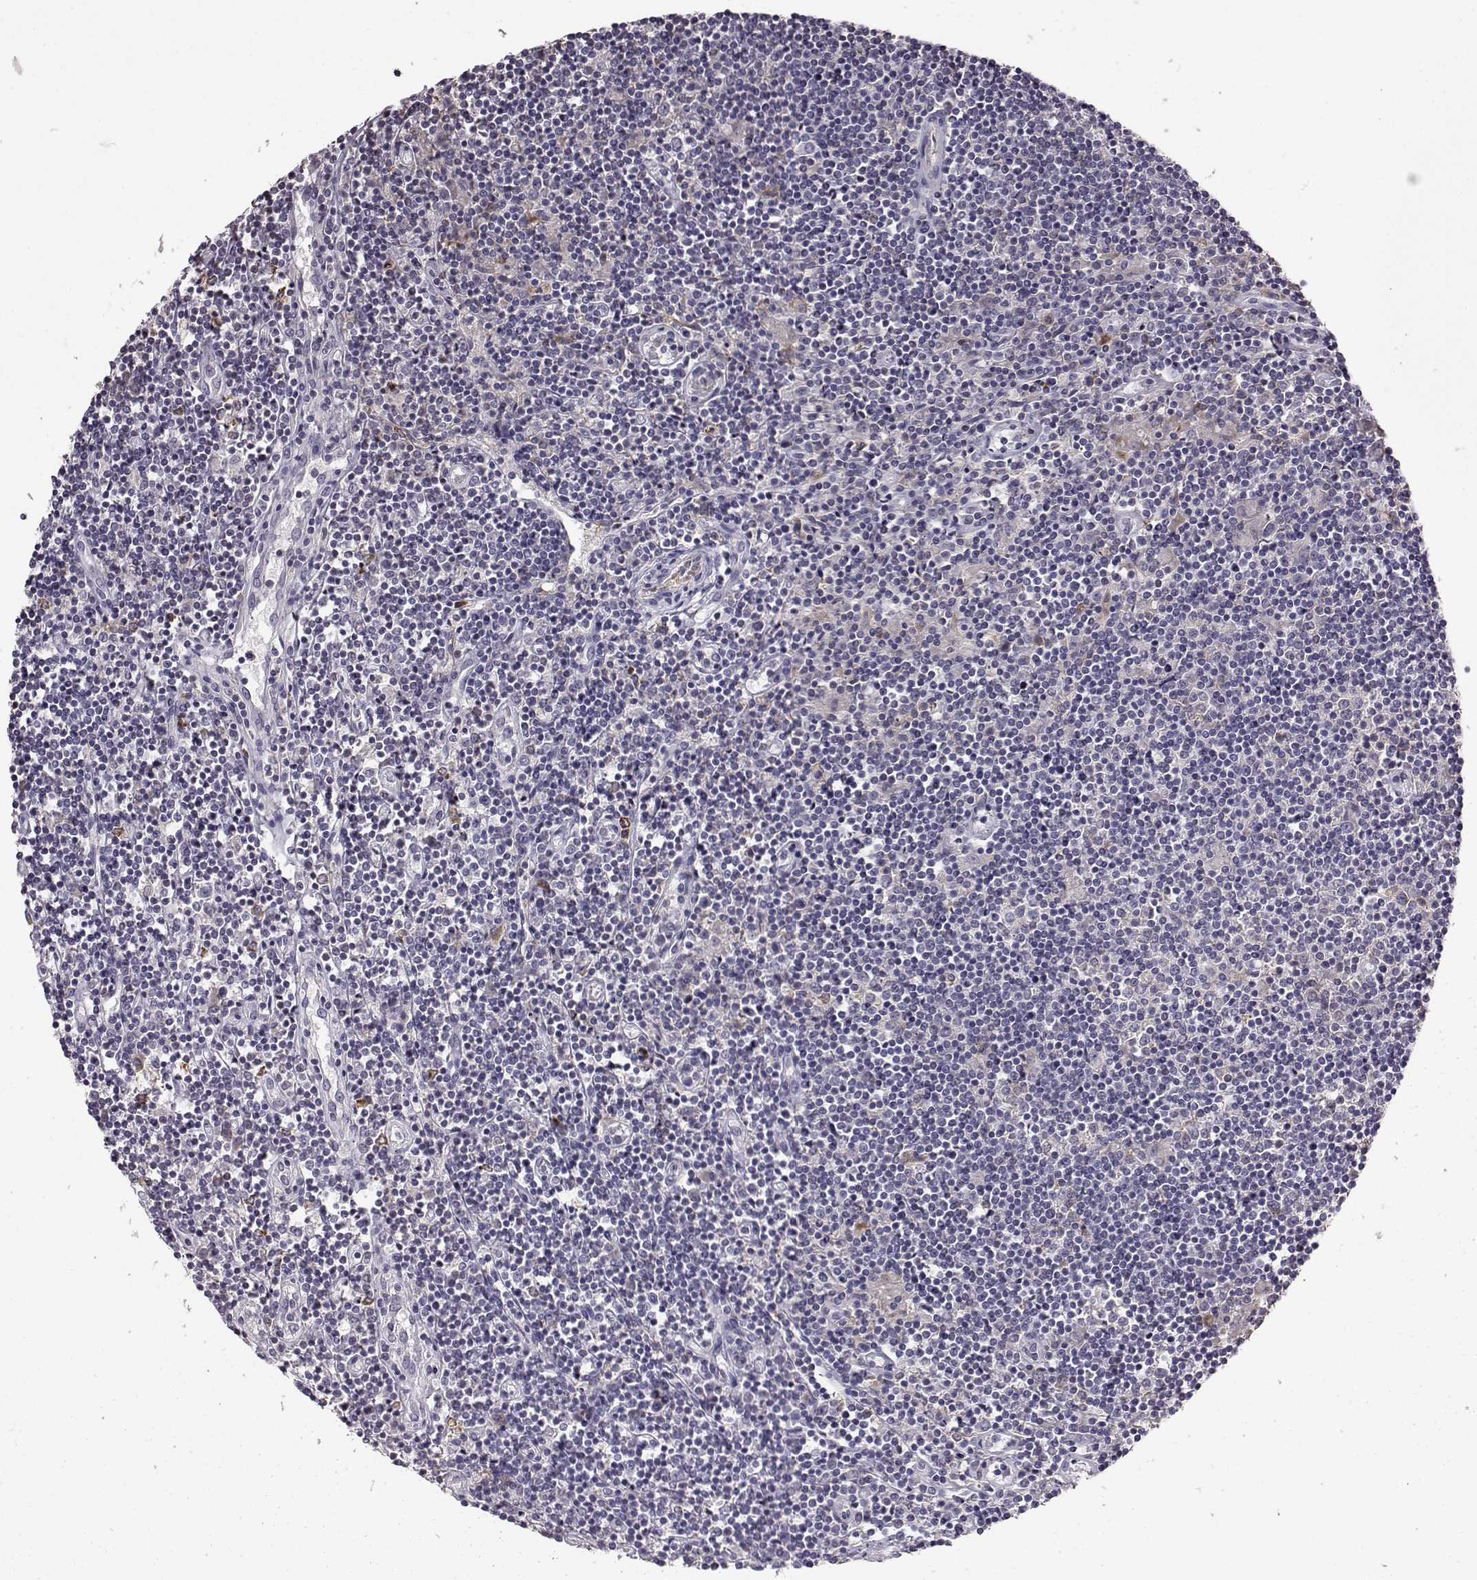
{"staining": {"intensity": "negative", "quantity": "none", "location": "none"}, "tissue": "lymphoma", "cell_type": "Tumor cells", "image_type": "cancer", "snomed": [{"axis": "morphology", "description": "Hodgkin's disease, NOS"}, {"axis": "topography", "description": "Lymph node"}], "caption": "The immunohistochemistry (IHC) histopathology image has no significant positivity in tumor cells of lymphoma tissue. The staining is performed using DAB (3,3'-diaminobenzidine) brown chromogen with nuclei counter-stained in using hematoxylin.", "gene": "ADGRG2", "patient": {"sex": "male", "age": 40}}